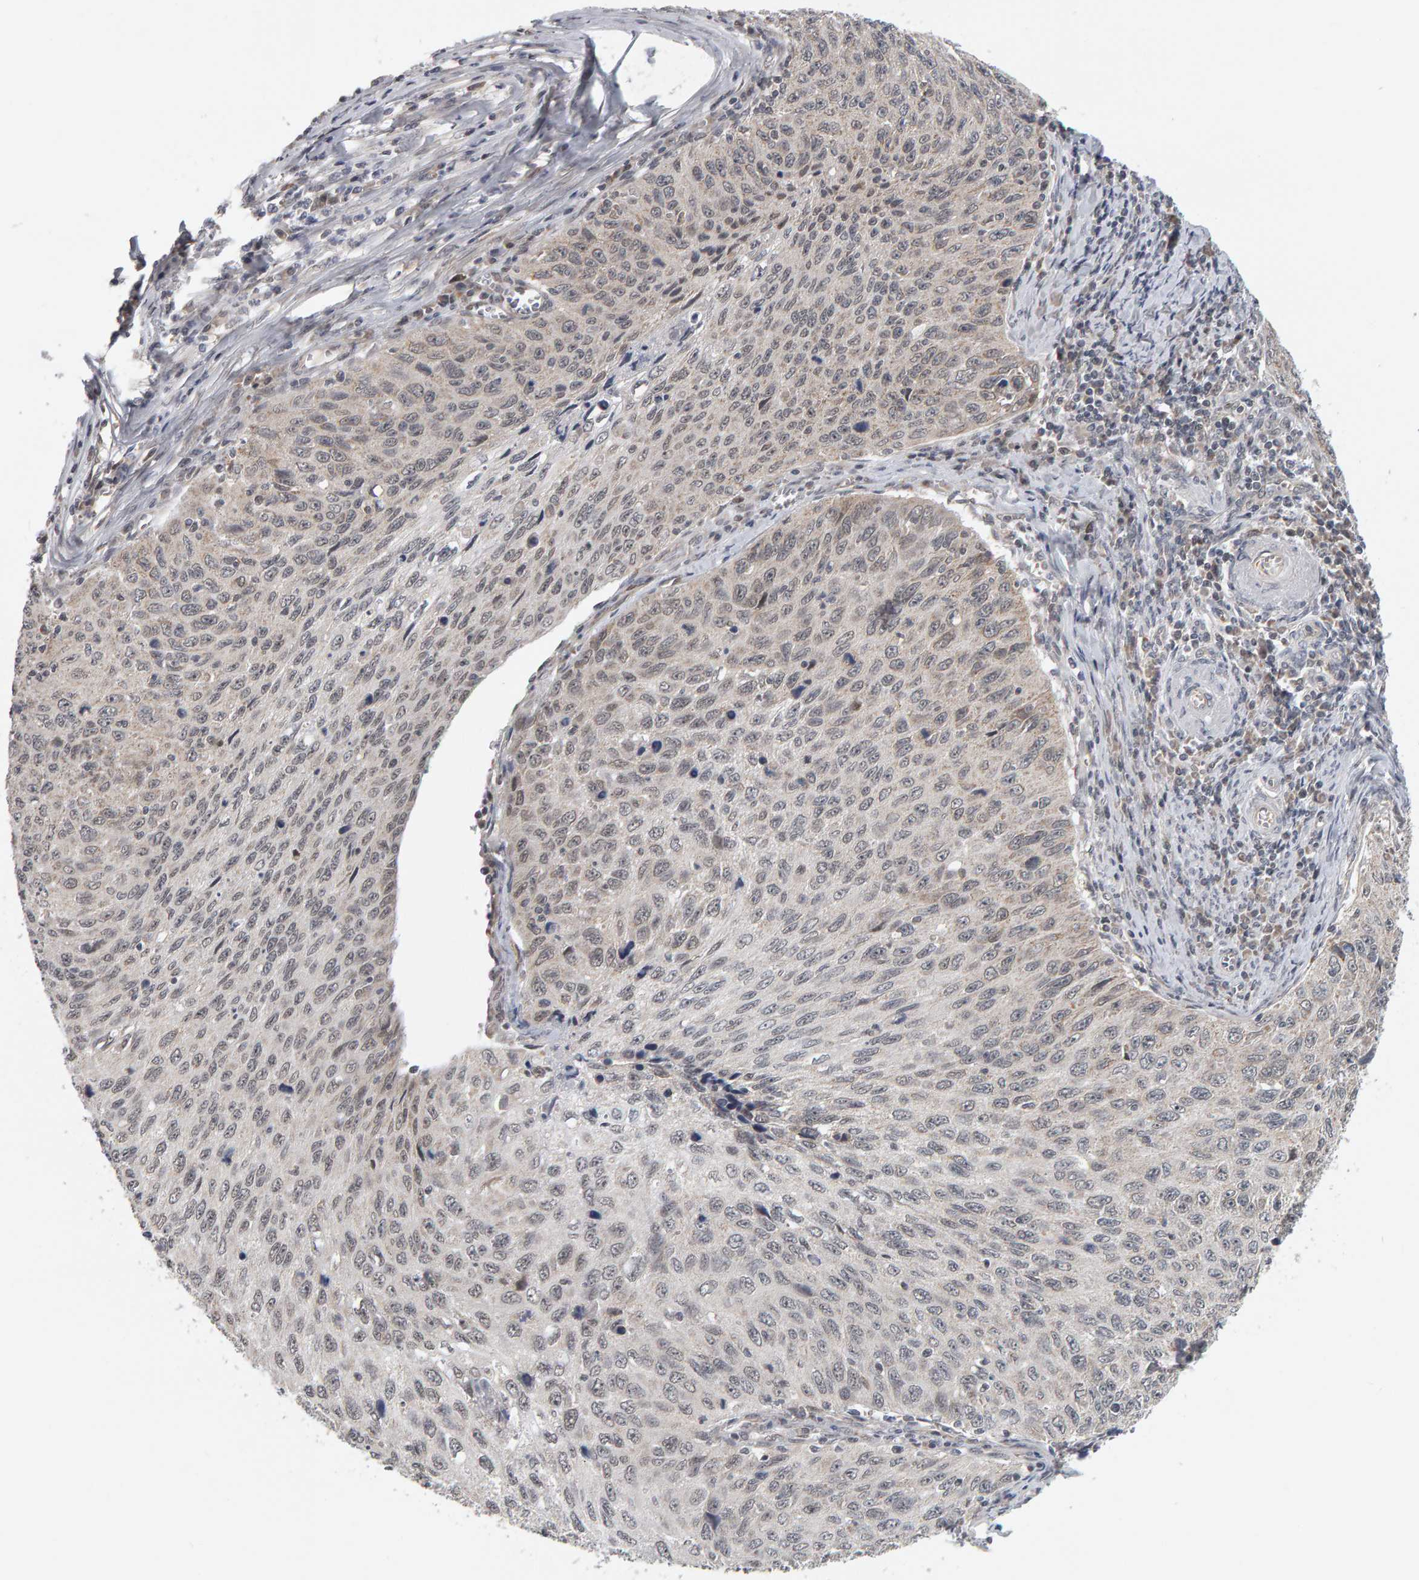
{"staining": {"intensity": "weak", "quantity": "25%-75%", "location": "cytoplasmic/membranous,nuclear"}, "tissue": "cervical cancer", "cell_type": "Tumor cells", "image_type": "cancer", "snomed": [{"axis": "morphology", "description": "Squamous cell carcinoma, NOS"}, {"axis": "topography", "description": "Cervix"}], "caption": "Immunohistochemistry staining of squamous cell carcinoma (cervical), which reveals low levels of weak cytoplasmic/membranous and nuclear positivity in about 25%-75% of tumor cells indicating weak cytoplasmic/membranous and nuclear protein positivity. The staining was performed using DAB (3,3'-diaminobenzidine) (brown) for protein detection and nuclei were counterstained in hematoxylin (blue).", "gene": "DAP3", "patient": {"sex": "female", "age": 53}}